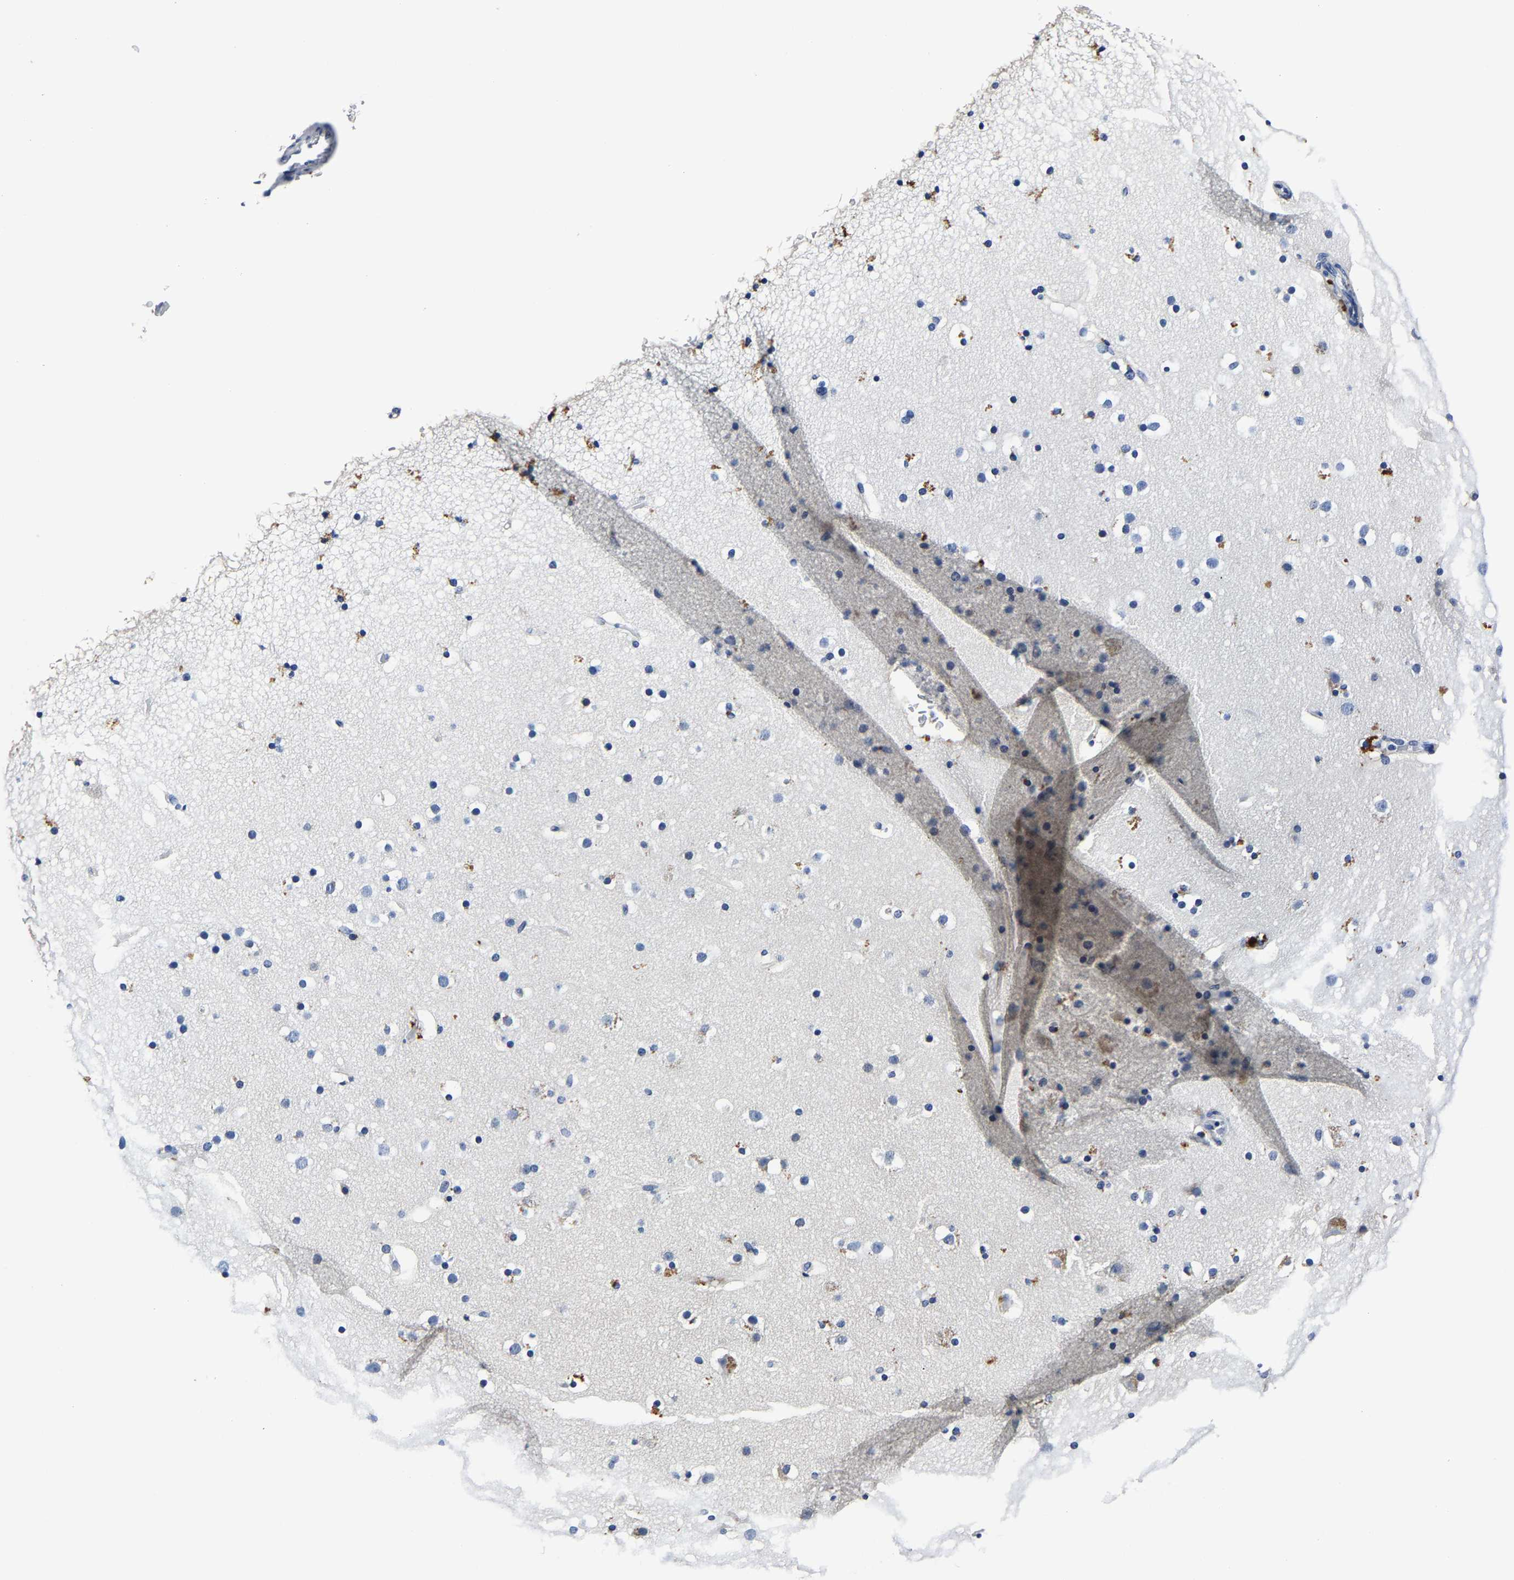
{"staining": {"intensity": "negative", "quantity": "none", "location": "none"}, "tissue": "cerebral cortex", "cell_type": "Endothelial cells", "image_type": "normal", "snomed": [{"axis": "morphology", "description": "Normal tissue, NOS"}, {"axis": "topography", "description": "Cerebral cortex"}], "caption": "The immunohistochemistry (IHC) histopathology image has no significant staining in endothelial cells of cerebral cortex. Nuclei are stained in blue.", "gene": "PSPH", "patient": {"sex": "male", "age": 57}}